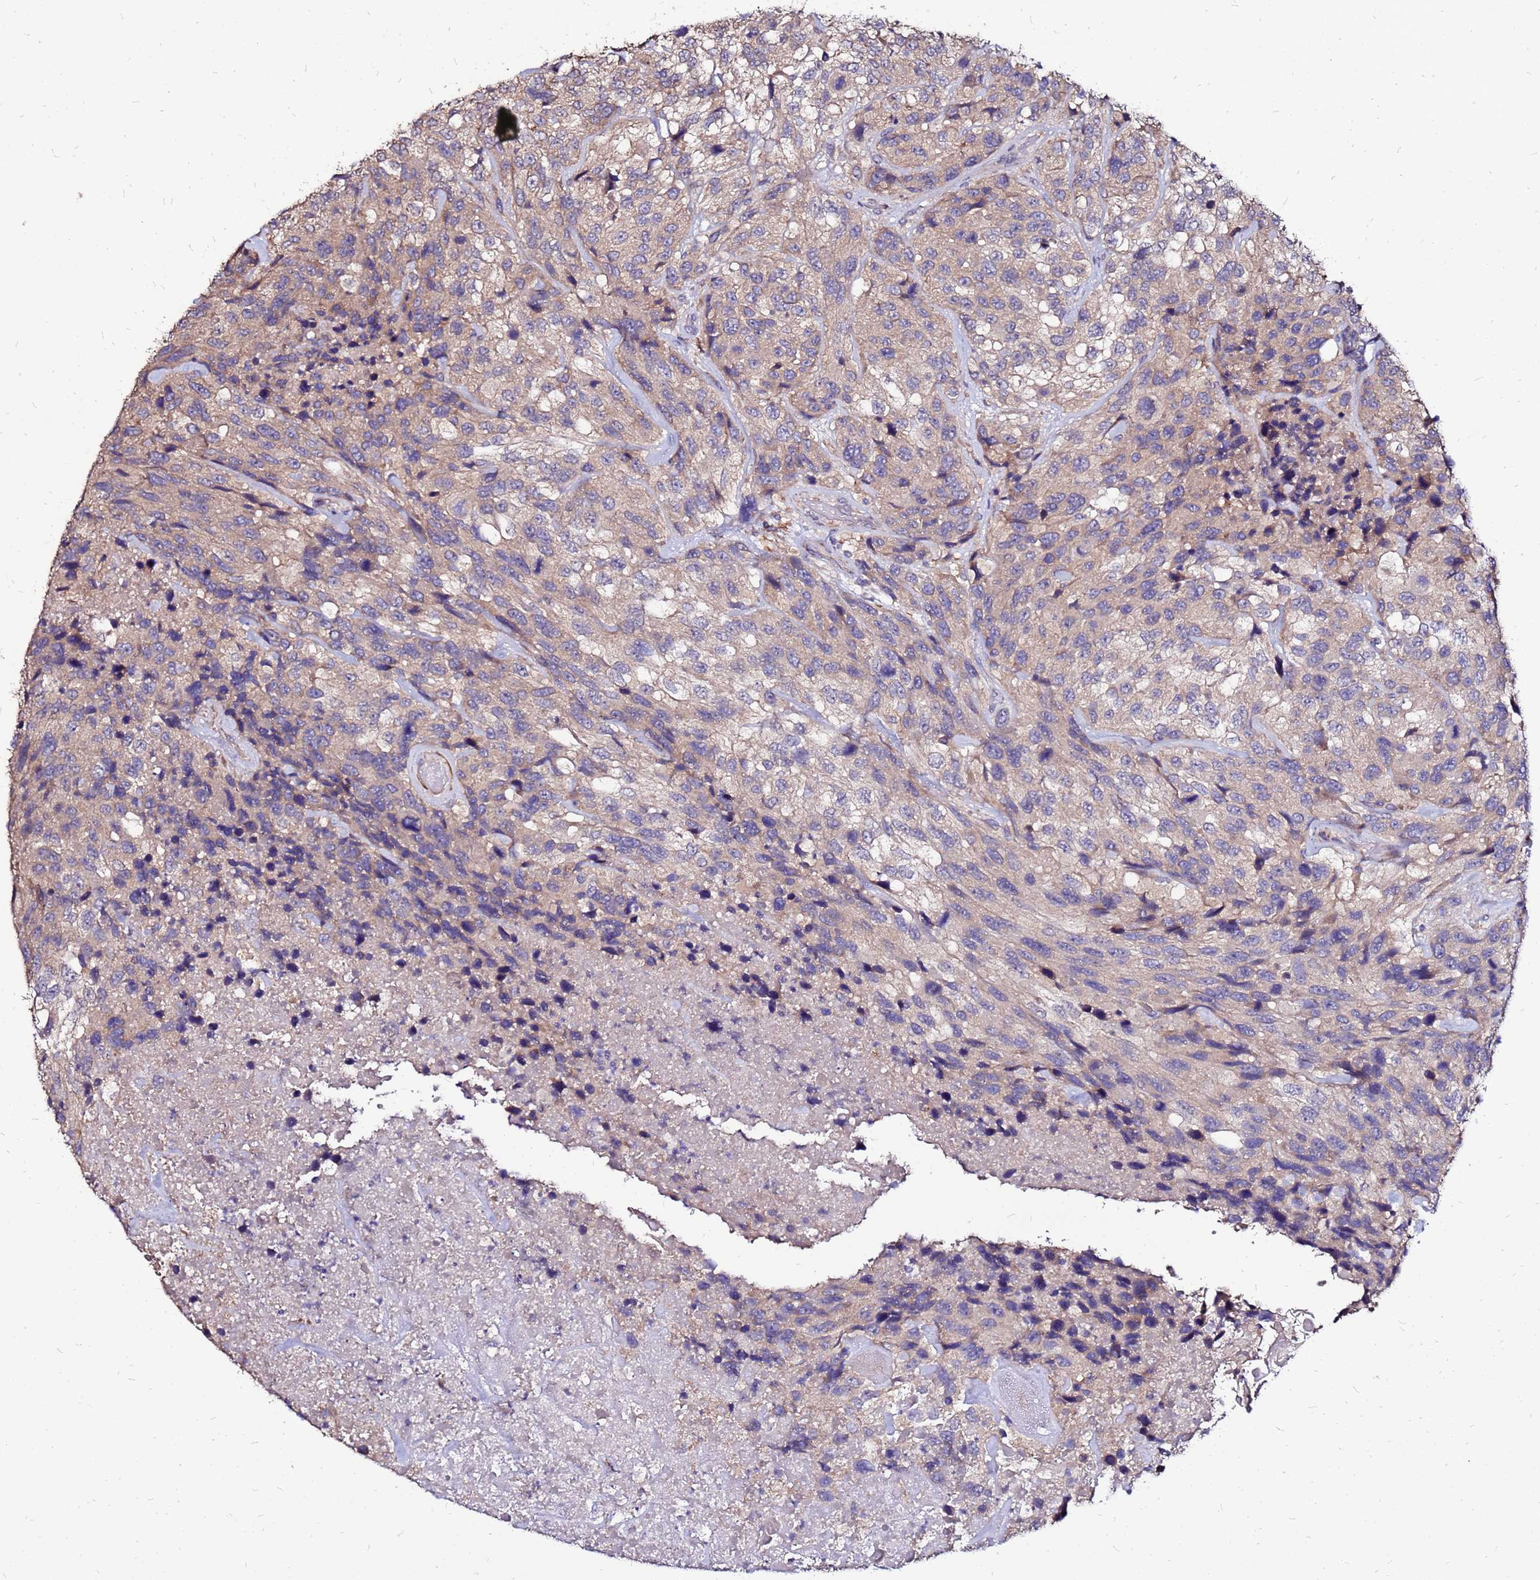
{"staining": {"intensity": "weak", "quantity": "25%-75%", "location": "cytoplasmic/membranous"}, "tissue": "urothelial cancer", "cell_type": "Tumor cells", "image_type": "cancer", "snomed": [{"axis": "morphology", "description": "Urothelial carcinoma, High grade"}, {"axis": "topography", "description": "Urinary bladder"}], "caption": "Protein expression analysis of human urothelial cancer reveals weak cytoplasmic/membranous staining in approximately 25%-75% of tumor cells. (DAB IHC, brown staining for protein, blue staining for nuclei).", "gene": "ARHGEF5", "patient": {"sex": "female", "age": 70}}